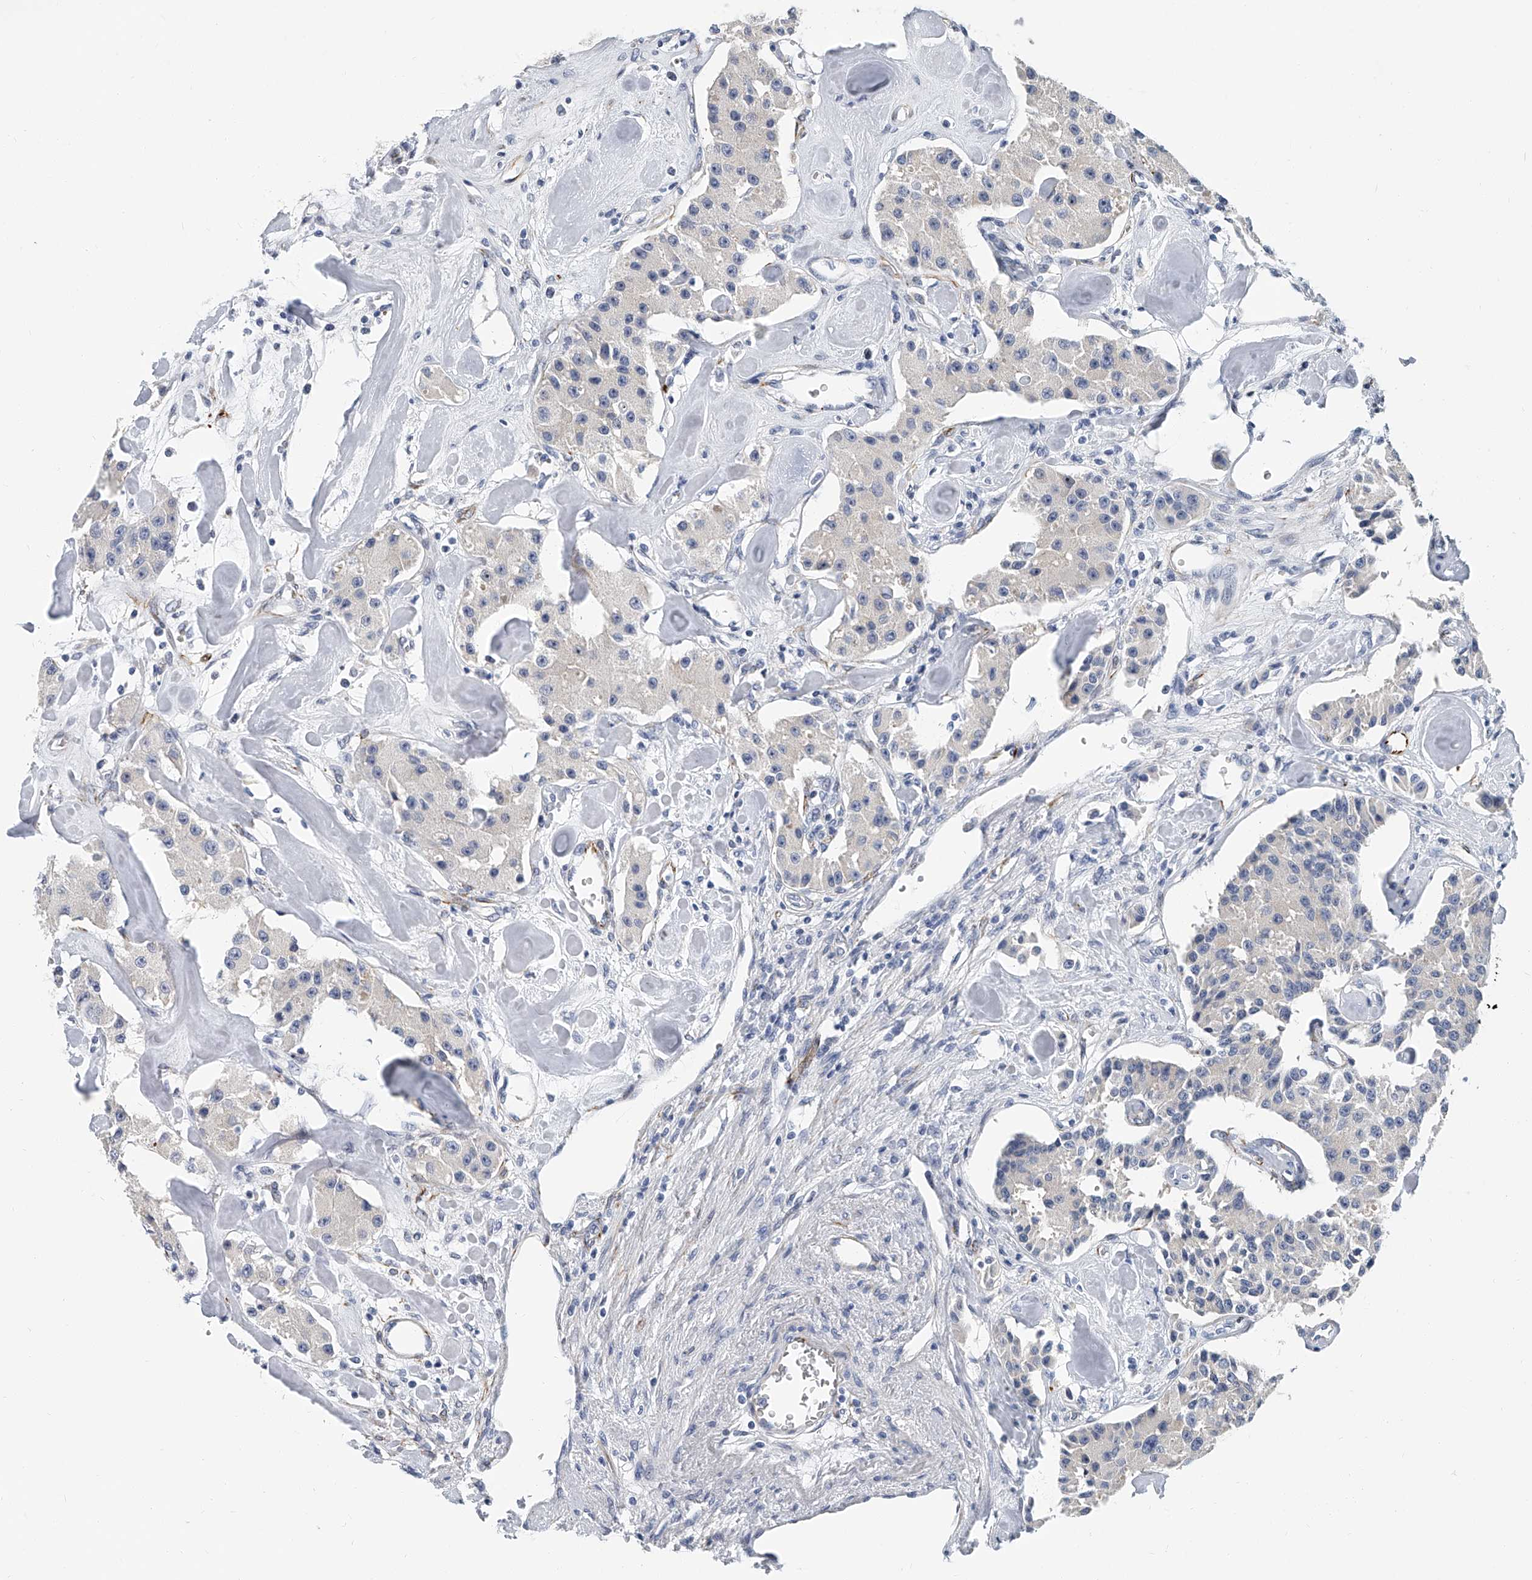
{"staining": {"intensity": "negative", "quantity": "none", "location": "none"}, "tissue": "carcinoid", "cell_type": "Tumor cells", "image_type": "cancer", "snomed": [{"axis": "morphology", "description": "Carcinoid, malignant, NOS"}, {"axis": "topography", "description": "Pancreas"}], "caption": "Immunohistochemical staining of human carcinoid reveals no significant staining in tumor cells.", "gene": "KIRREL1", "patient": {"sex": "male", "age": 41}}